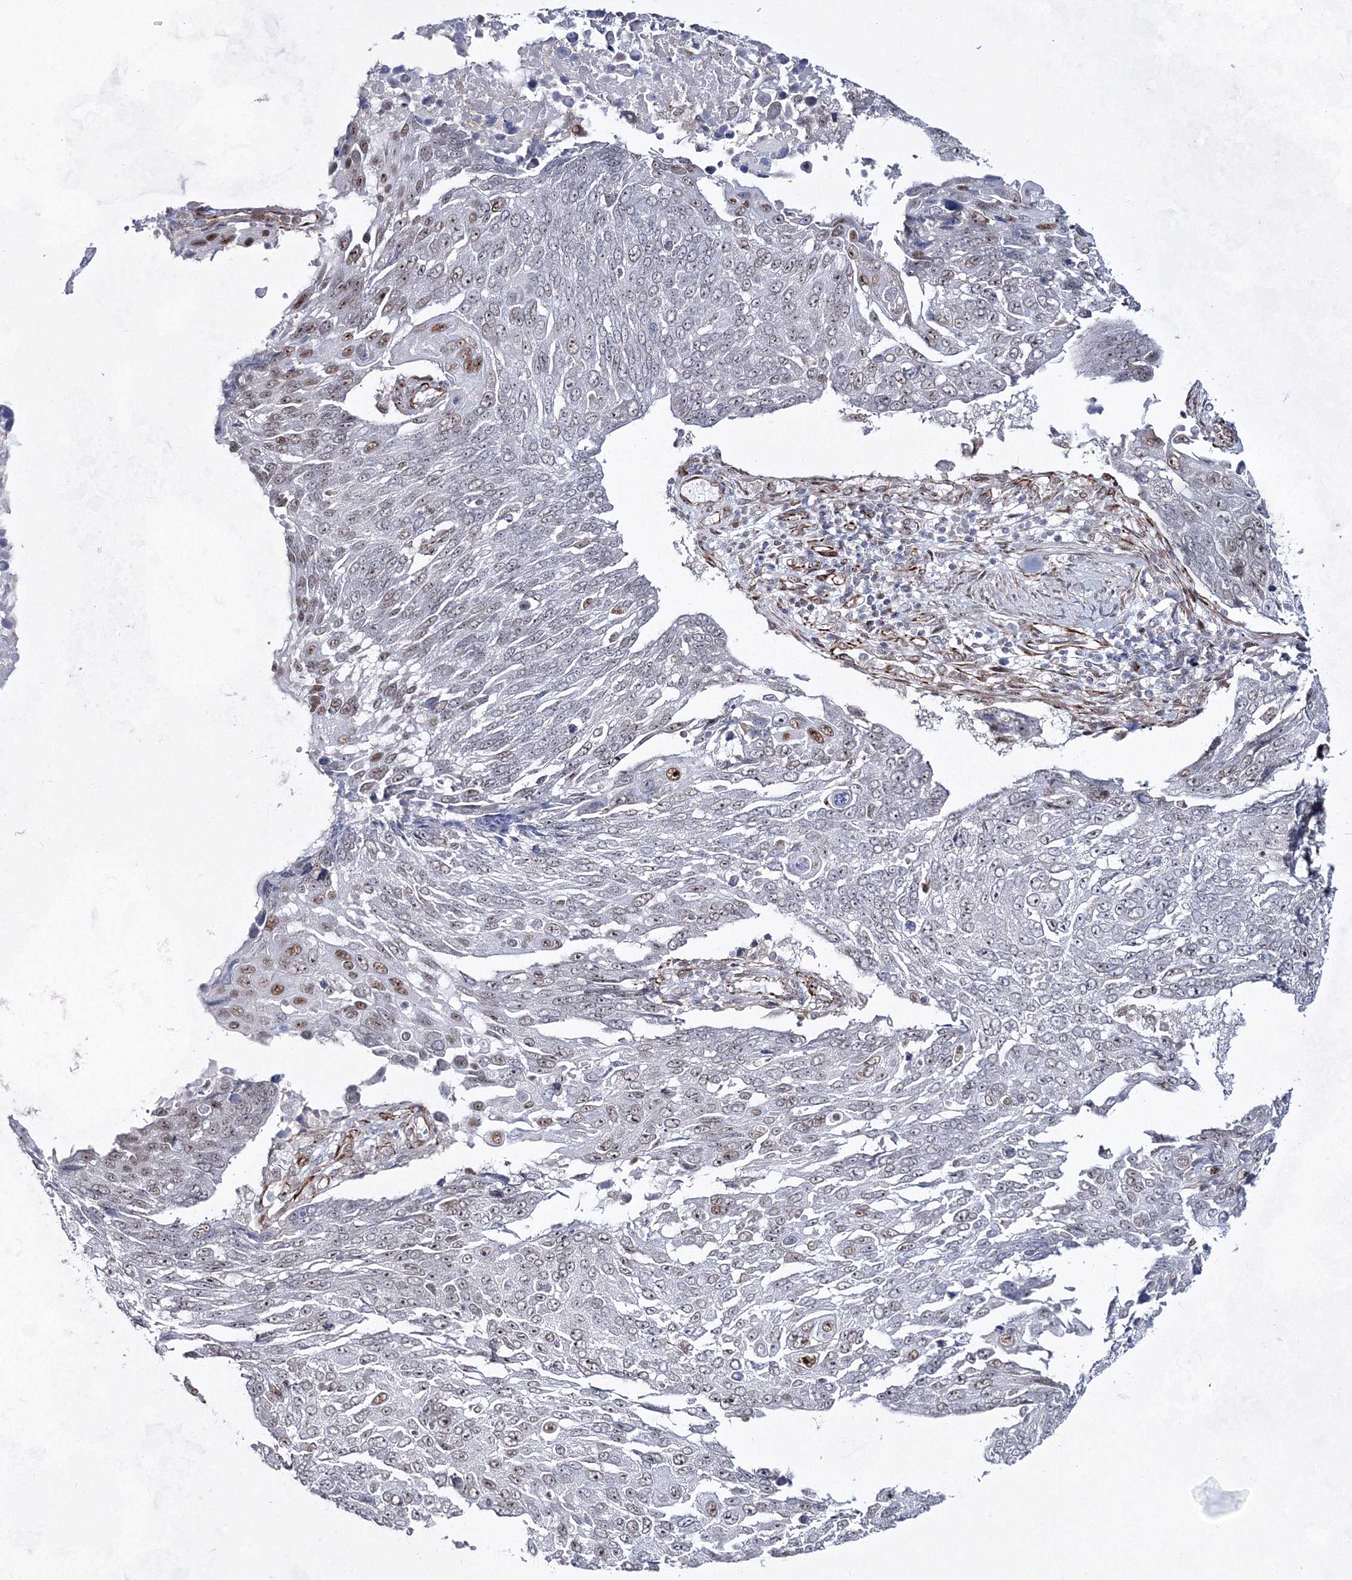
{"staining": {"intensity": "moderate", "quantity": "<25%", "location": "nuclear"}, "tissue": "lung cancer", "cell_type": "Tumor cells", "image_type": "cancer", "snomed": [{"axis": "morphology", "description": "Squamous cell carcinoma, NOS"}, {"axis": "topography", "description": "Lung"}], "caption": "A photomicrograph showing moderate nuclear positivity in about <25% of tumor cells in squamous cell carcinoma (lung), as visualized by brown immunohistochemical staining.", "gene": "SNIP1", "patient": {"sex": "male", "age": 66}}